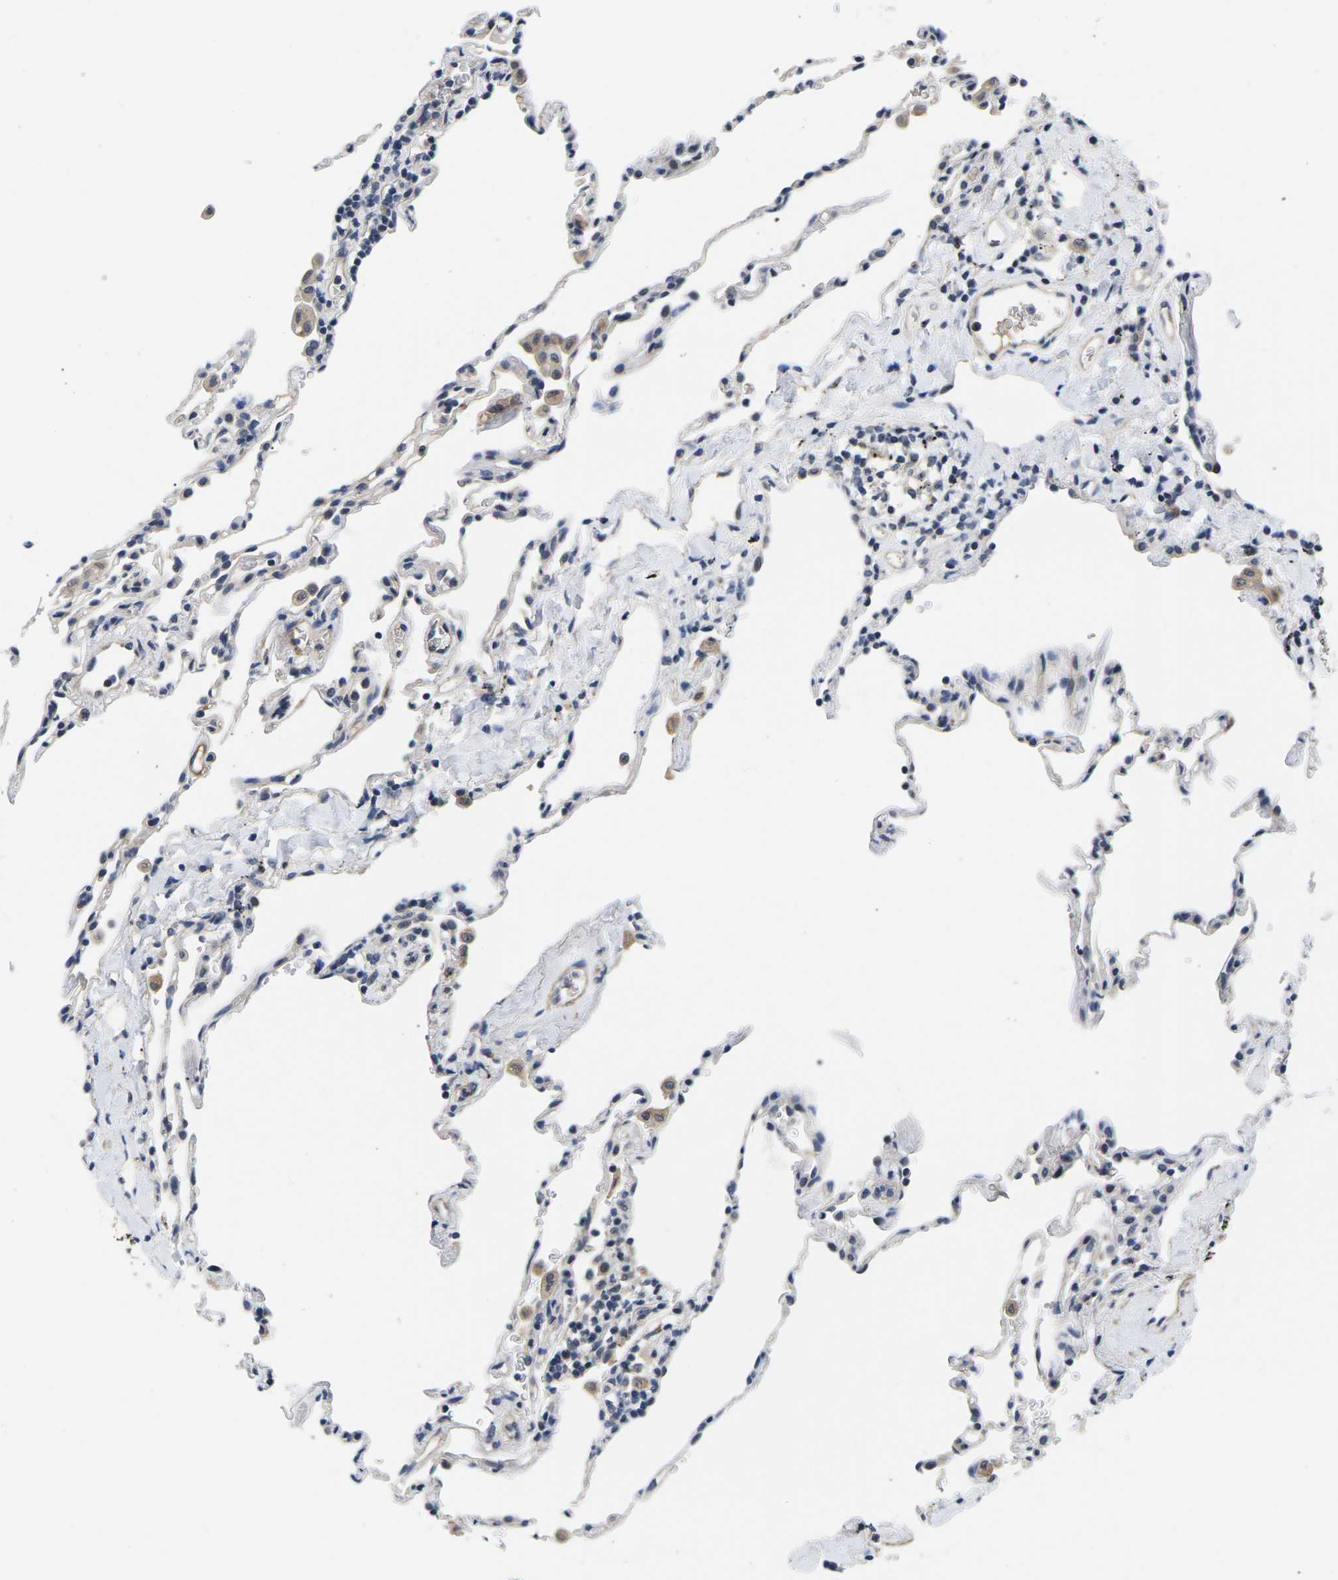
{"staining": {"intensity": "negative", "quantity": "none", "location": "none"}, "tissue": "lung", "cell_type": "Alveolar cells", "image_type": "normal", "snomed": [{"axis": "morphology", "description": "Normal tissue, NOS"}, {"axis": "topography", "description": "Lung"}], "caption": "A histopathology image of lung stained for a protein exhibits no brown staining in alveolar cells. (DAB (3,3'-diaminobenzidine) immunohistochemistry, high magnification).", "gene": "ST6GAL2", "patient": {"sex": "male", "age": 59}}